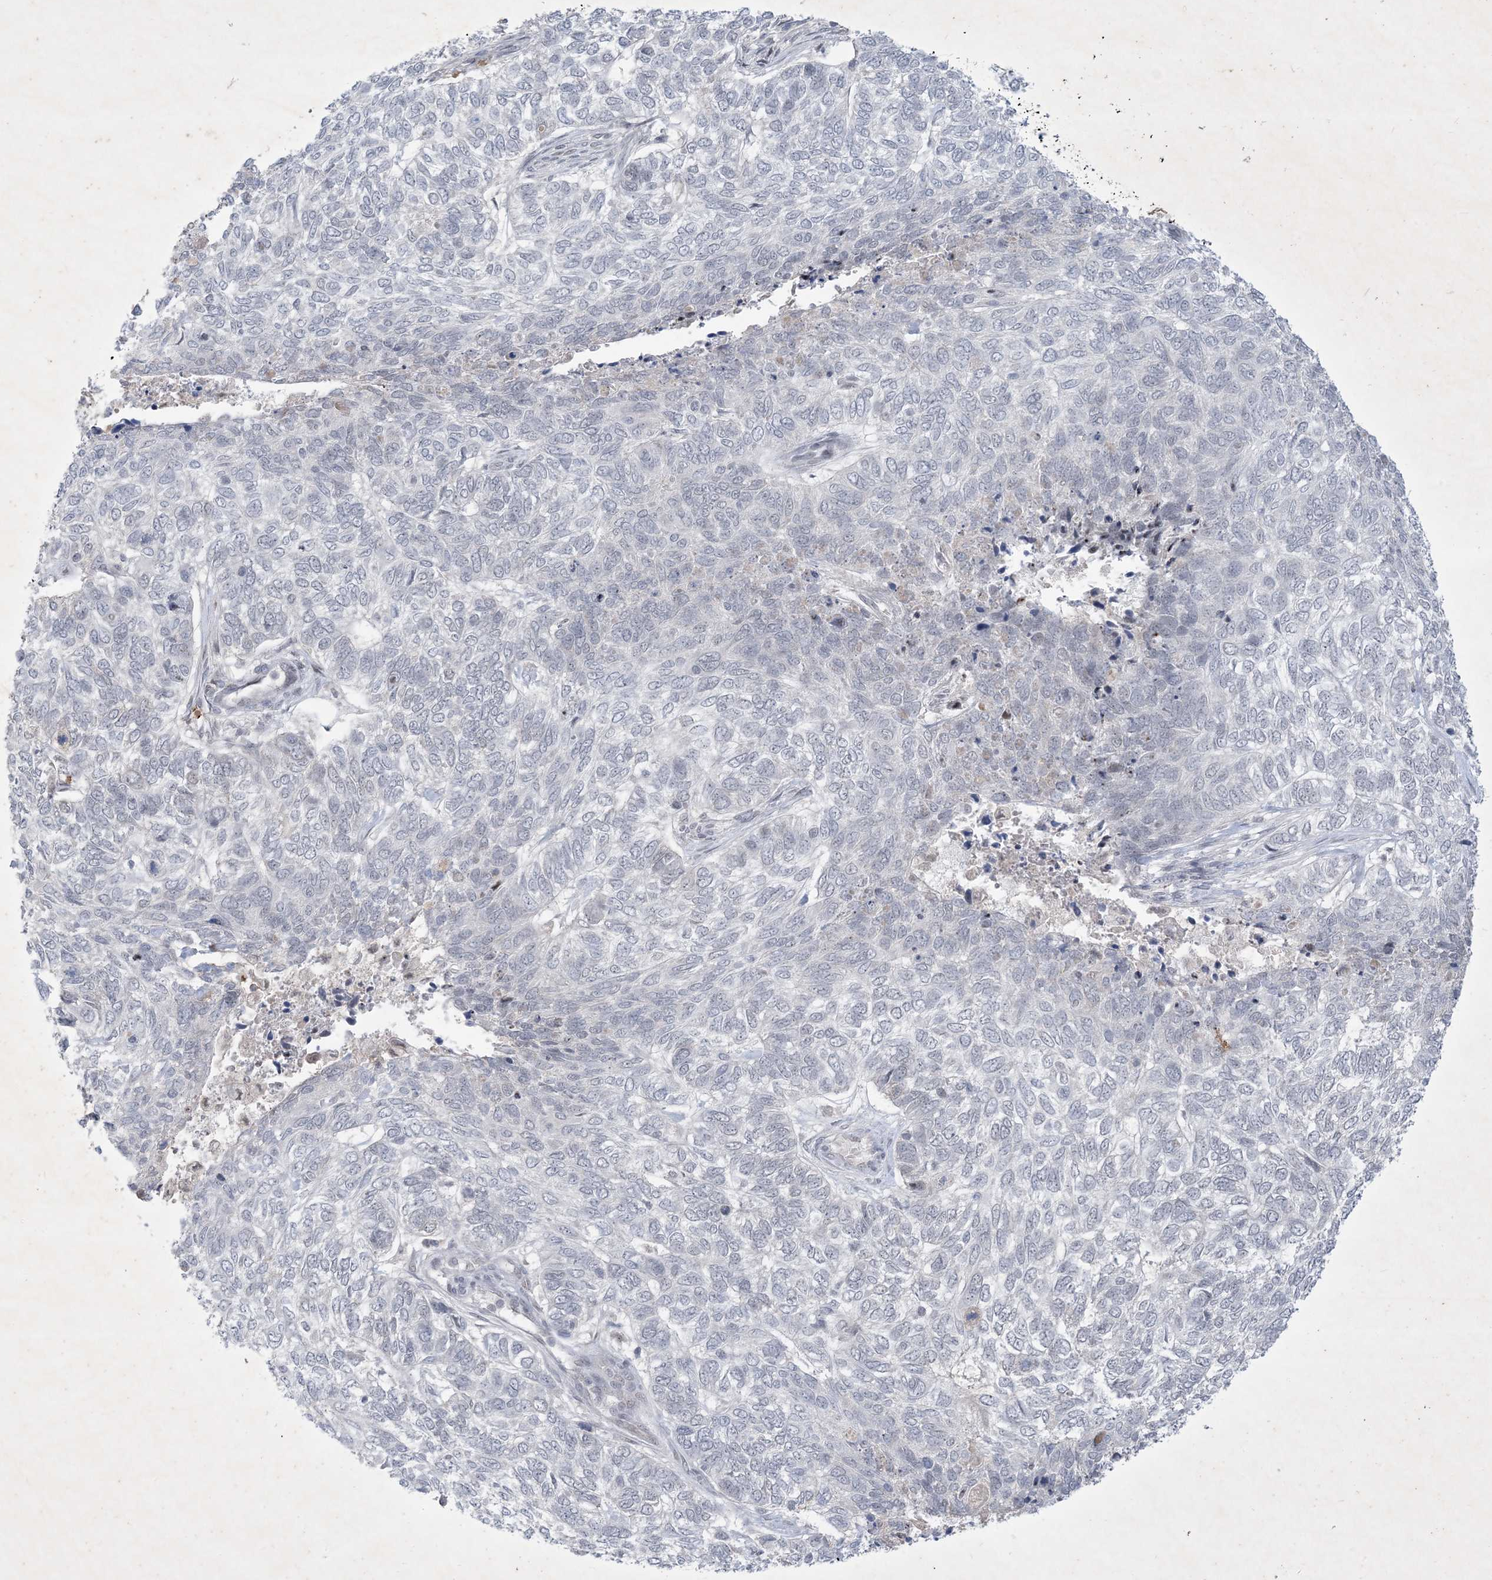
{"staining": {"intensity": "negative", "quantity": "none", "location": "none"}, "tissue": "skin cancer", "cell_type": "Tumor cells", "image_type": "cancer", "snomed": [{"axis": "morphology", "description": "Basal cell carcinoma"}, {"axis": "topography", "description": "Skin"}], "caption": "High magnification brightfield microscopy of skin basal cell carcinoma stained with DAB (3,3'-diaminobenzidine) (brown) and counterstained with hematoxylin (blue): tumor cells show no significant staining.", "gene": "ZNF674", "patient": {"sex": "female", "age": 65}}